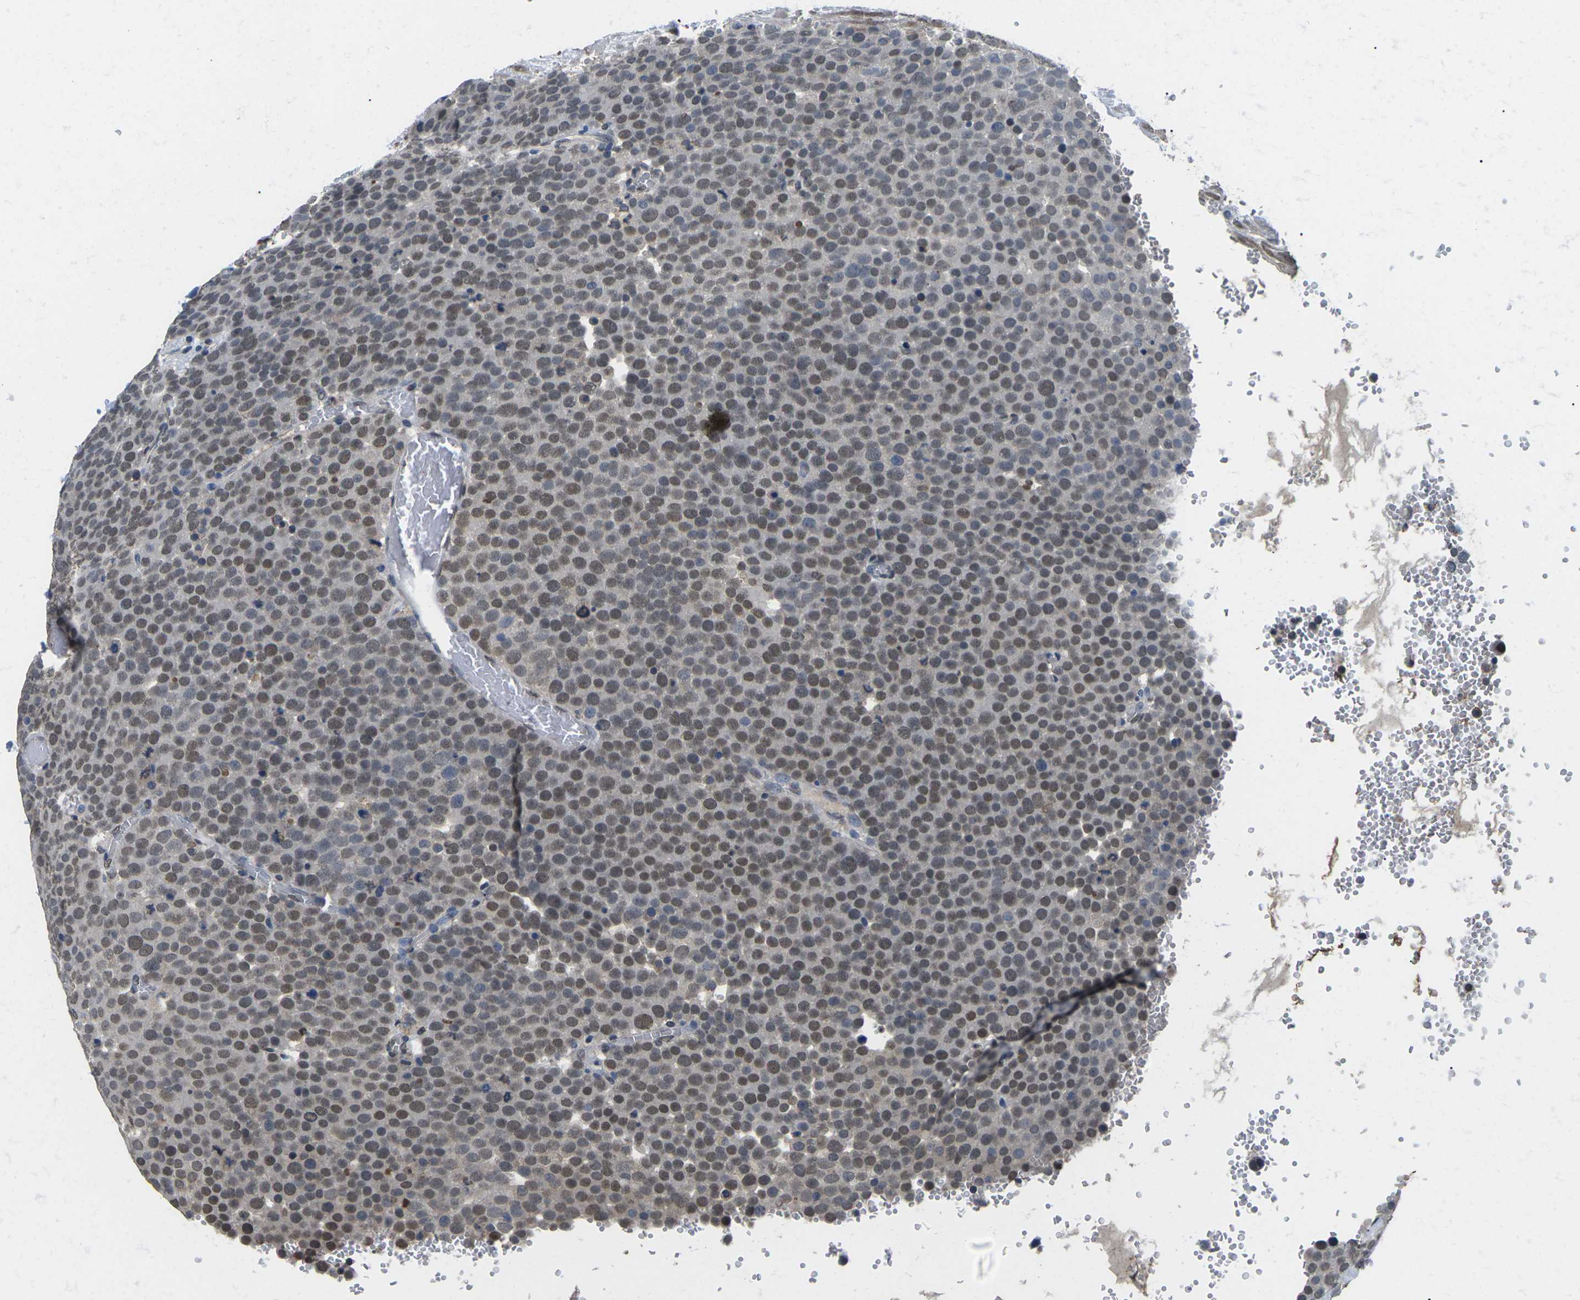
{"staining": {"intensity": "weak", "quantity": ">75%", "location": "nuclear"}, "tissue": "testis cancer", "cell_type": "Tumor cells", "image_type": "cancer", "snomed": [{"axis": "morphology", "description": "Normal tissue, NOS"}, {"axis": "morphology", "description": "Seminoma, NOS"}, {"axis": "topography", "description": "Testis"}], "caption": "Seminoma (testis) stained with a brown dye displays weak nuclear positive staining in approximately >75% of tumor cells.", "gene": "SCNN1B", "patient": {"sex": "male", "age": 71}}